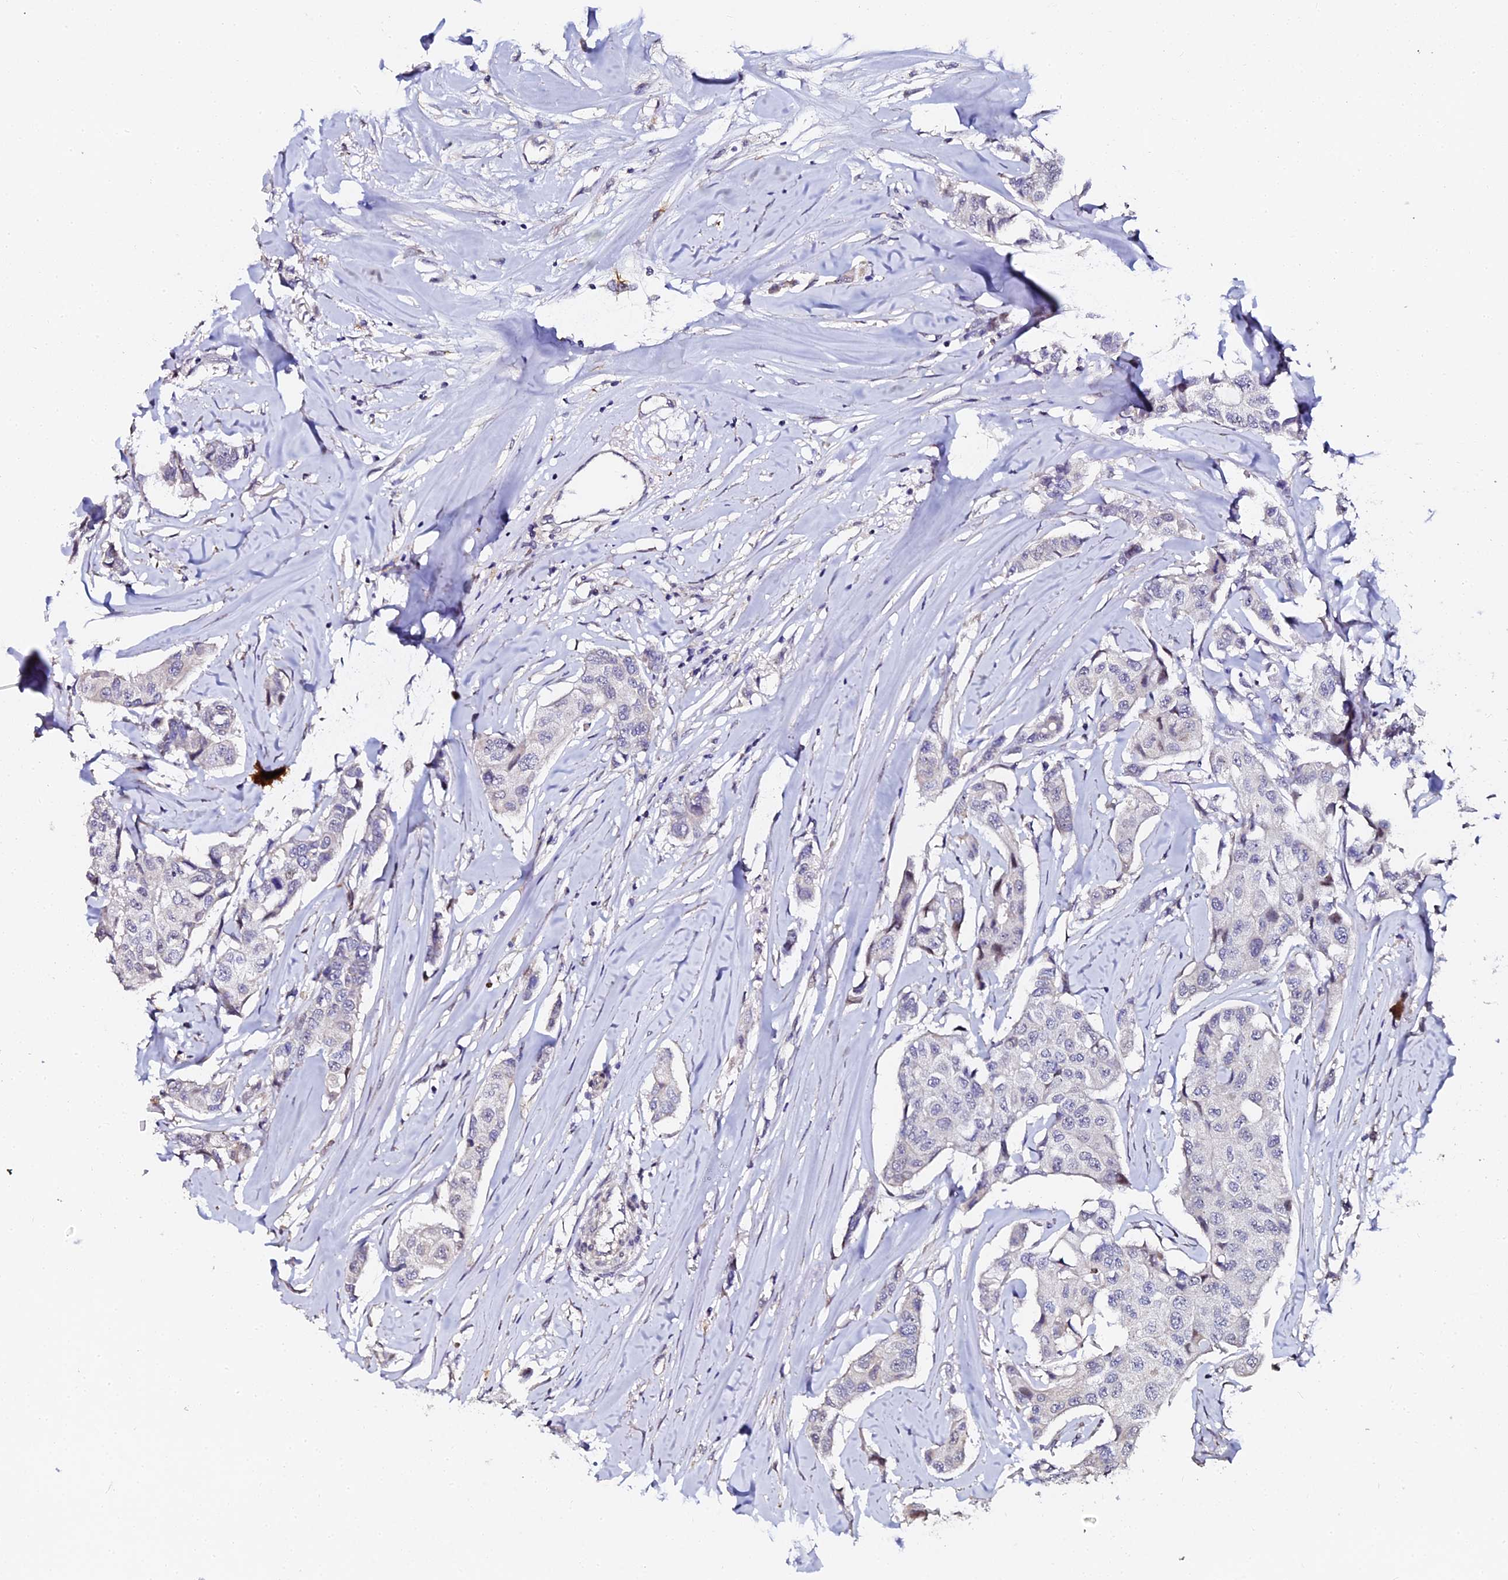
{"staining": {"intensity": "negative", "quantity": "none", "location": "none"}, "tissue": "breast cancer", "cell_type": "Tumor cells", "image_type": "cancer", "snomed": [{"axis": "morphology", "description": "Duct carcinoma"}, {"axis": "topography", "description": "Breast"}], "caption": "High power microscopy photomicrograph of an immunohistochemistry micrograph of intraductal carcinoma (breast), revealing no significant expression in tumor cells.", "gene": "GPN3", "patient": {"sex": "female", "age": 80}}